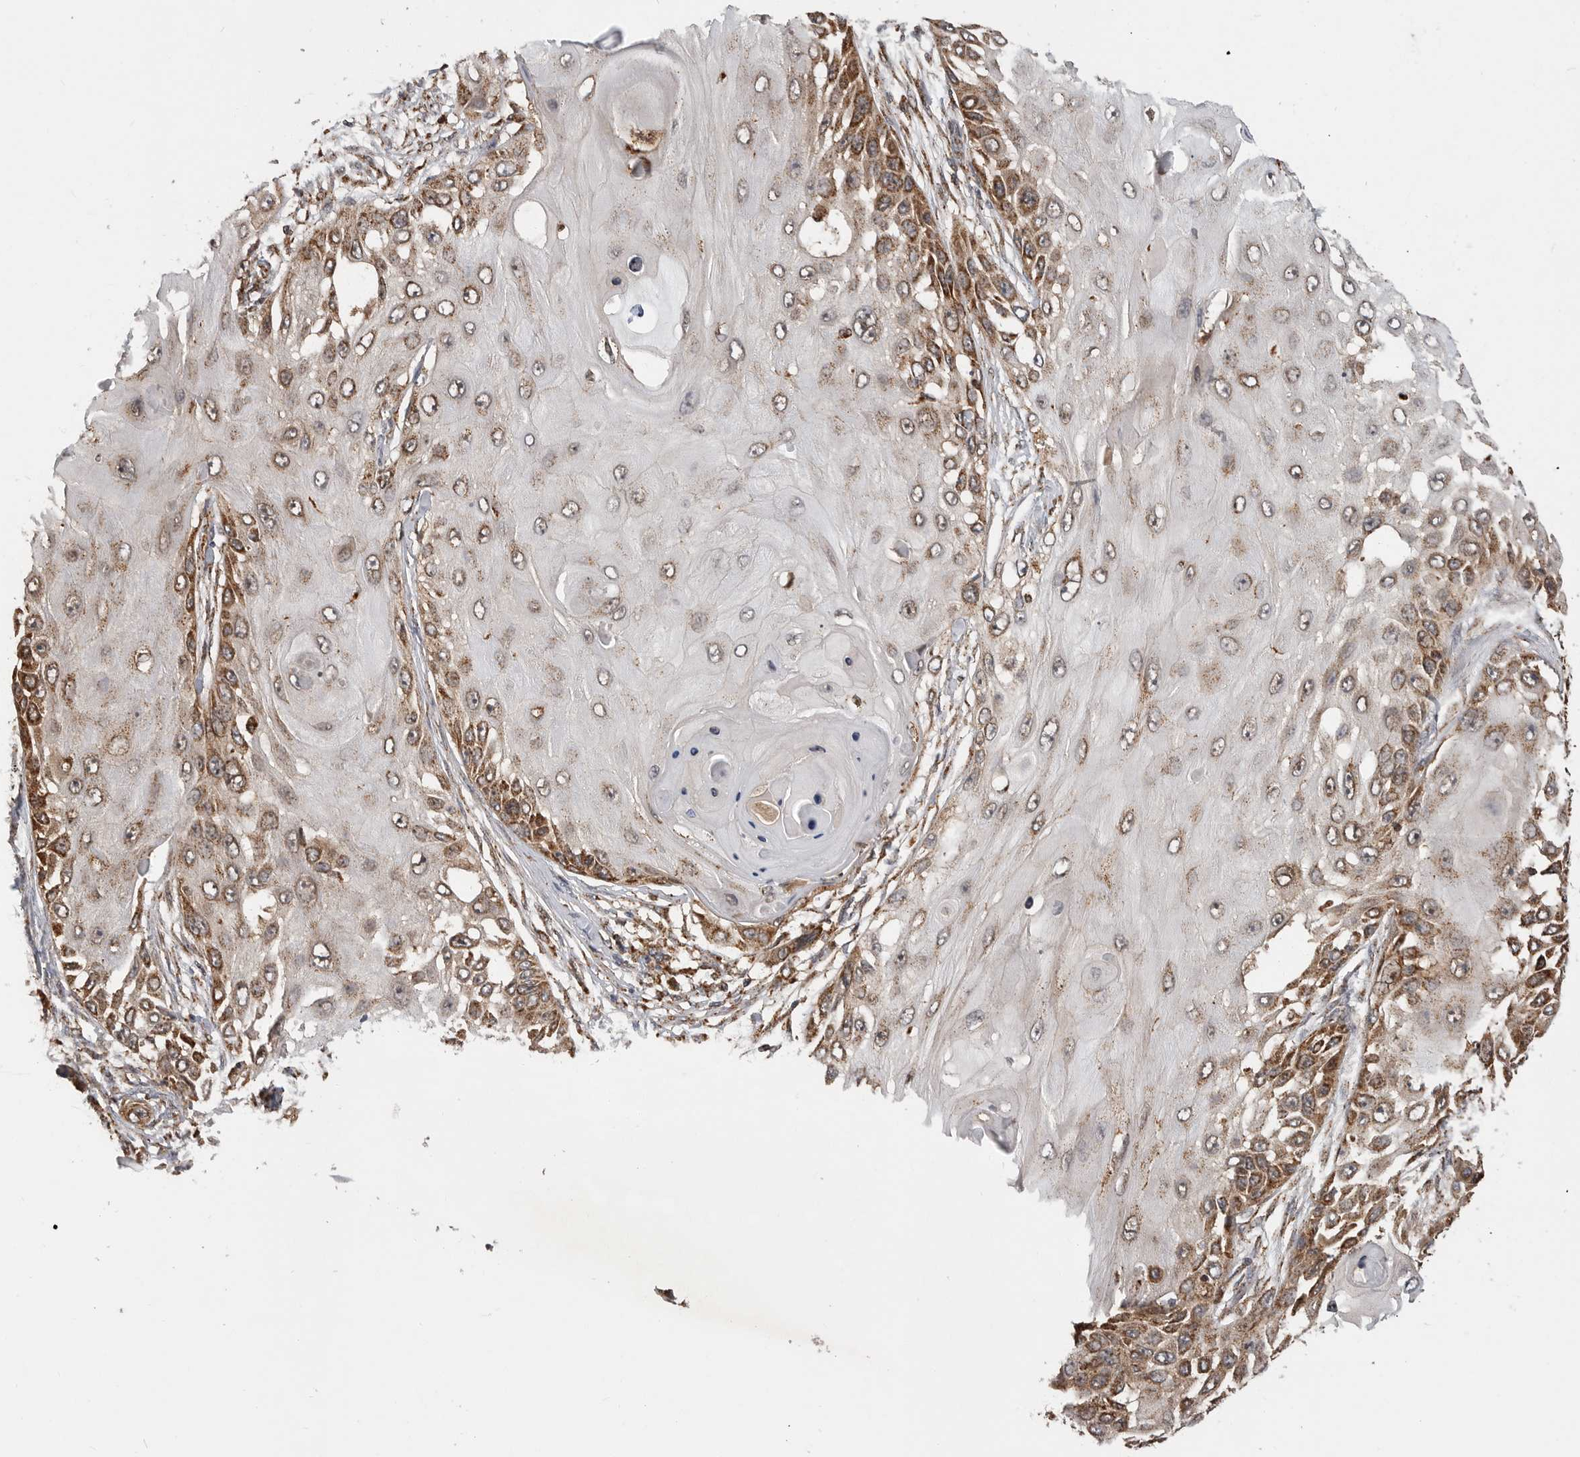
{"staining": {"intensity": "moderate", "quantity": ">75%", "location": "cytoplasmic/membranous"}, "tissue": "skin cancer", "cell_type": "Tumor cells", "image_type": "cancer", "snomed": [{"axis": "morphology", "description": "Squamous cell carcinoma, NOS"}, {"axis": "topography", "description": "Skin"}], "caption": "Skin cancer (squamous cell carcinoma) tissue exhibits moderate cytoplasmic/membranous expression in approximately >75% of tumor cells", "gene": "GCNT2", "patient": {"sex": "female", "age": 44}}